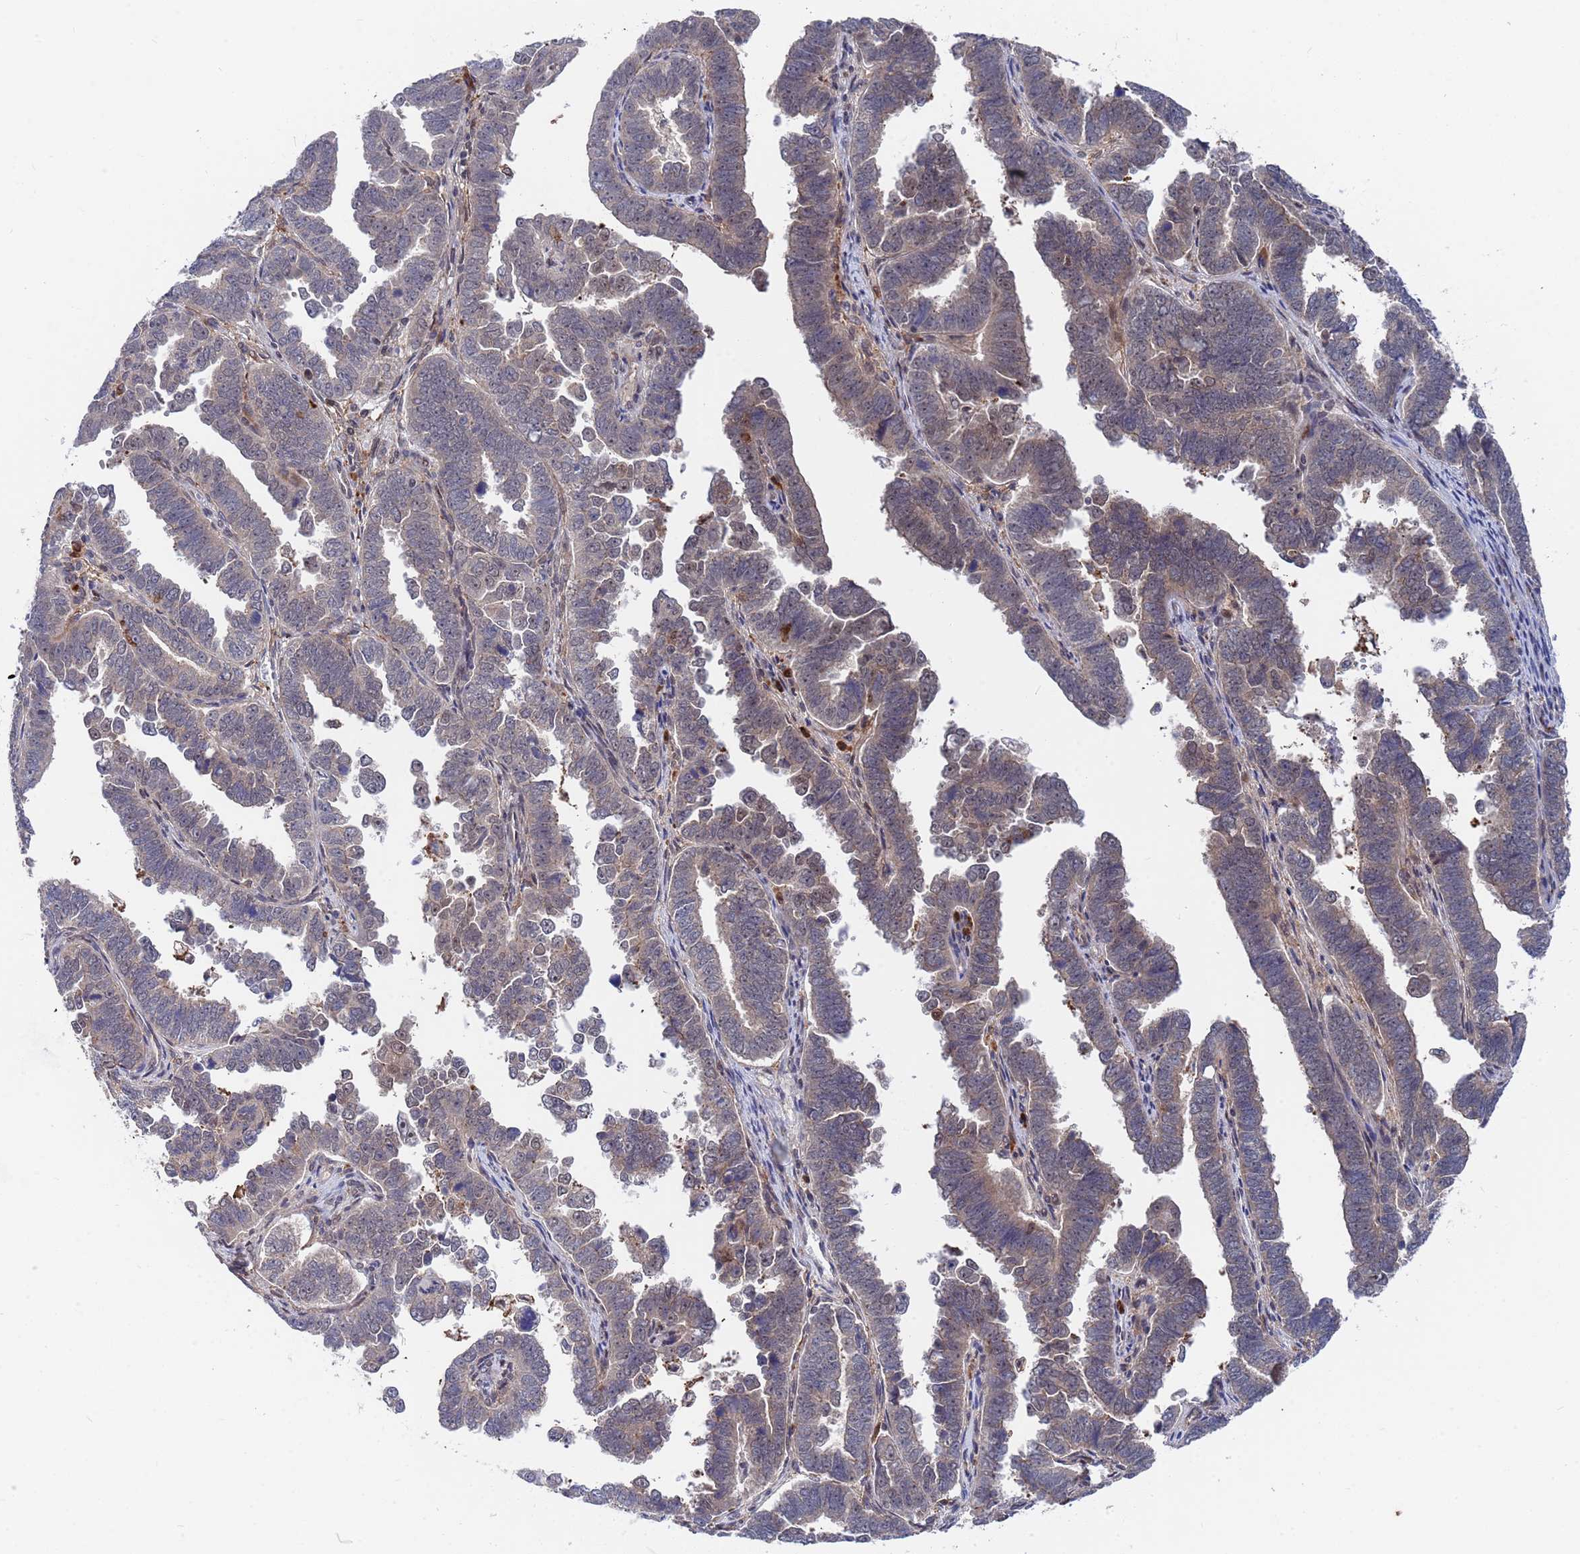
{"staining": {"intensity": "weak", "quantity": "<25%", "location": "cytoplasmic/membranous"}, "tissue": "endometrial cancer", "cell_type": "Tumor cells", "image_type": "cancer", "snomed": [{"axis": "morphology", "description": "Adenocarcinoma, NOS"}, {"axis": "topography", "description": "Endometrium"}], "caption": "High magnification brightfield microscopy of adenocarcinoma (endometrial) stained with DAB (3,3'-diaminobenzidine) (brown) and counterstained with hematoxylin (blue): tumor cells show no significant expression.", "gene": "TMBIM6", "patient": {"sex": "female", "age": 75}}